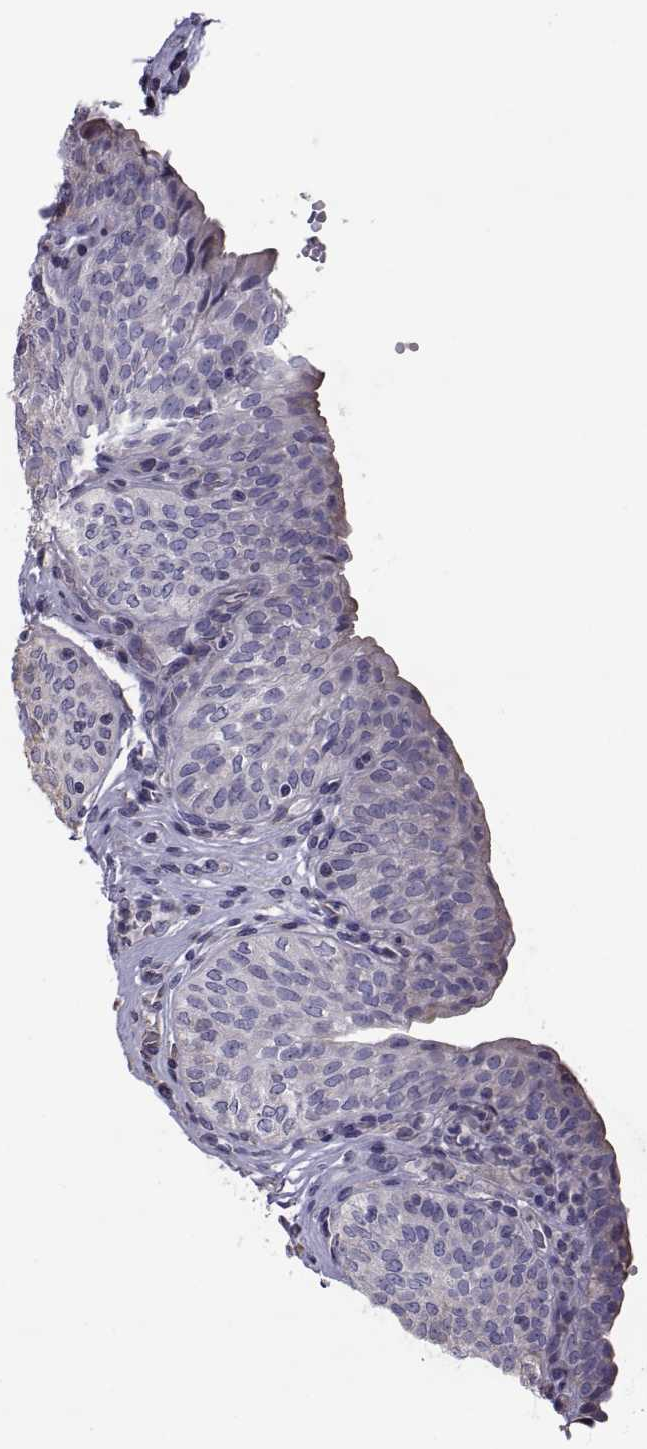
{"staining": {"intensity": "moderate", "quantity": "<25%", "location": "cytoplasmic/membranous"}, "tissue": "urinary bladder", "cell_type": "Urothelial cells", "image_type": "normal", "snomed": [{"axis": "morphology", "description": "Normal tissue, NOS"}, {"axis": "topography", "description": "Urinary bladder"}], "caption": "Immunohistochemistry (IHC) staining of unremarkable urinary bladder, which exhibits low levels of moderate cytoplasmic/membranous positivity in about <25% of urothelial cells indicating moderate cytoplasmic/membranous protein expression. The staining was performed using DAB (brown) for protein detection and nuclei were counterstained in hematoxylin (blue).", "gene": "ANO1", "patient": {"sex": "male", "age": 66}}